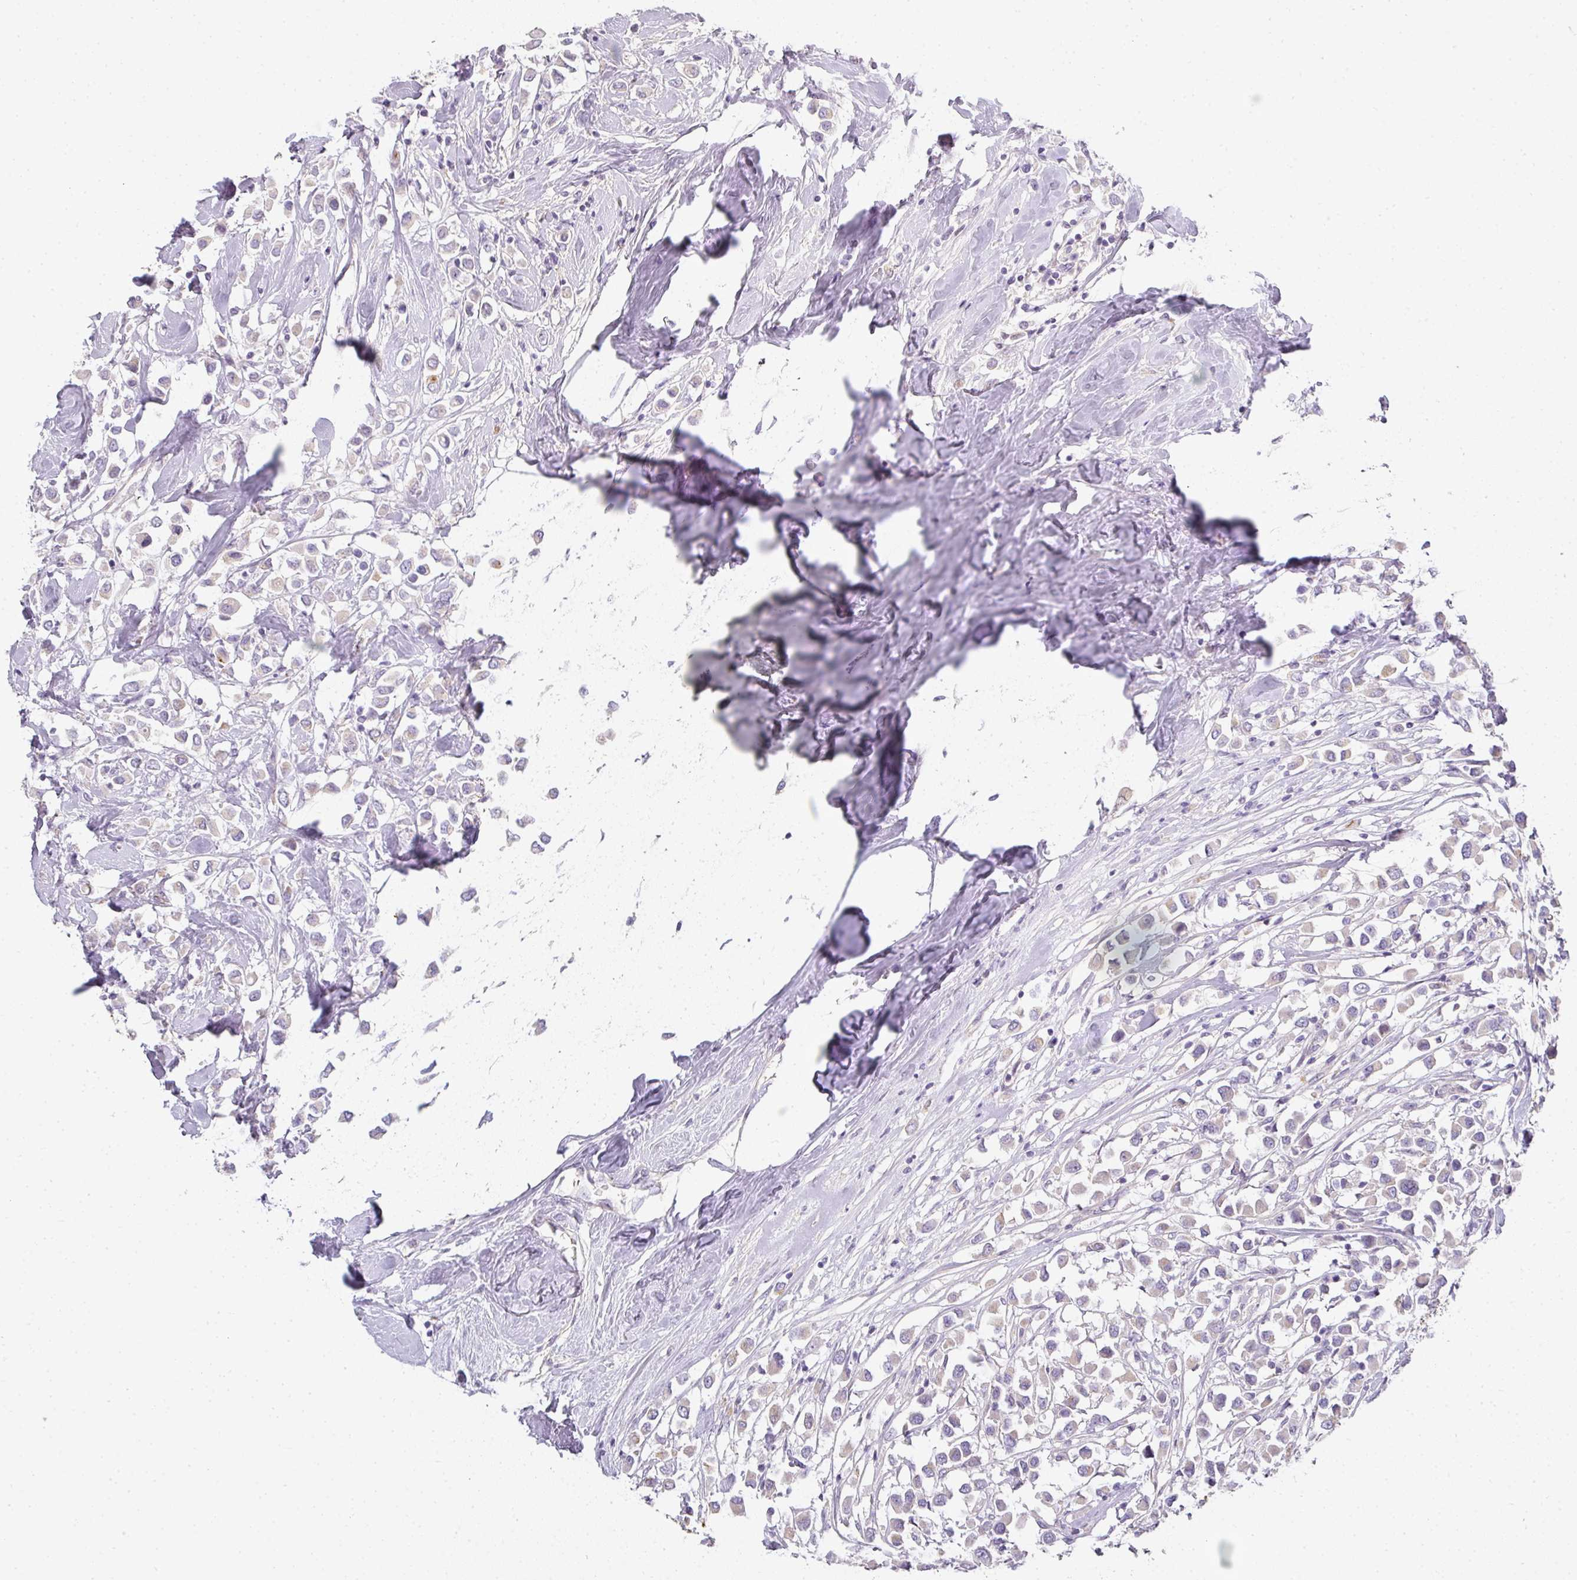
{"staining": {"intensity": "weak", "quantity": "<25%", "location": "cytoplasmic/membranous"}, "tissue": "breast cancer", "cell_type": "Tumor cells", "image_type": "cancer", "snomed": [{"axis": "morphology", "description": "Duct carcinoma"}, {"axis": "topography", "description": "Breast"}], "caption": "A histopathology image of human intraductal carcinoma (breast) is negative for staining in tumor cells.", "gene": "HHEX", "patient": {"sex": "female", "age": 61}}